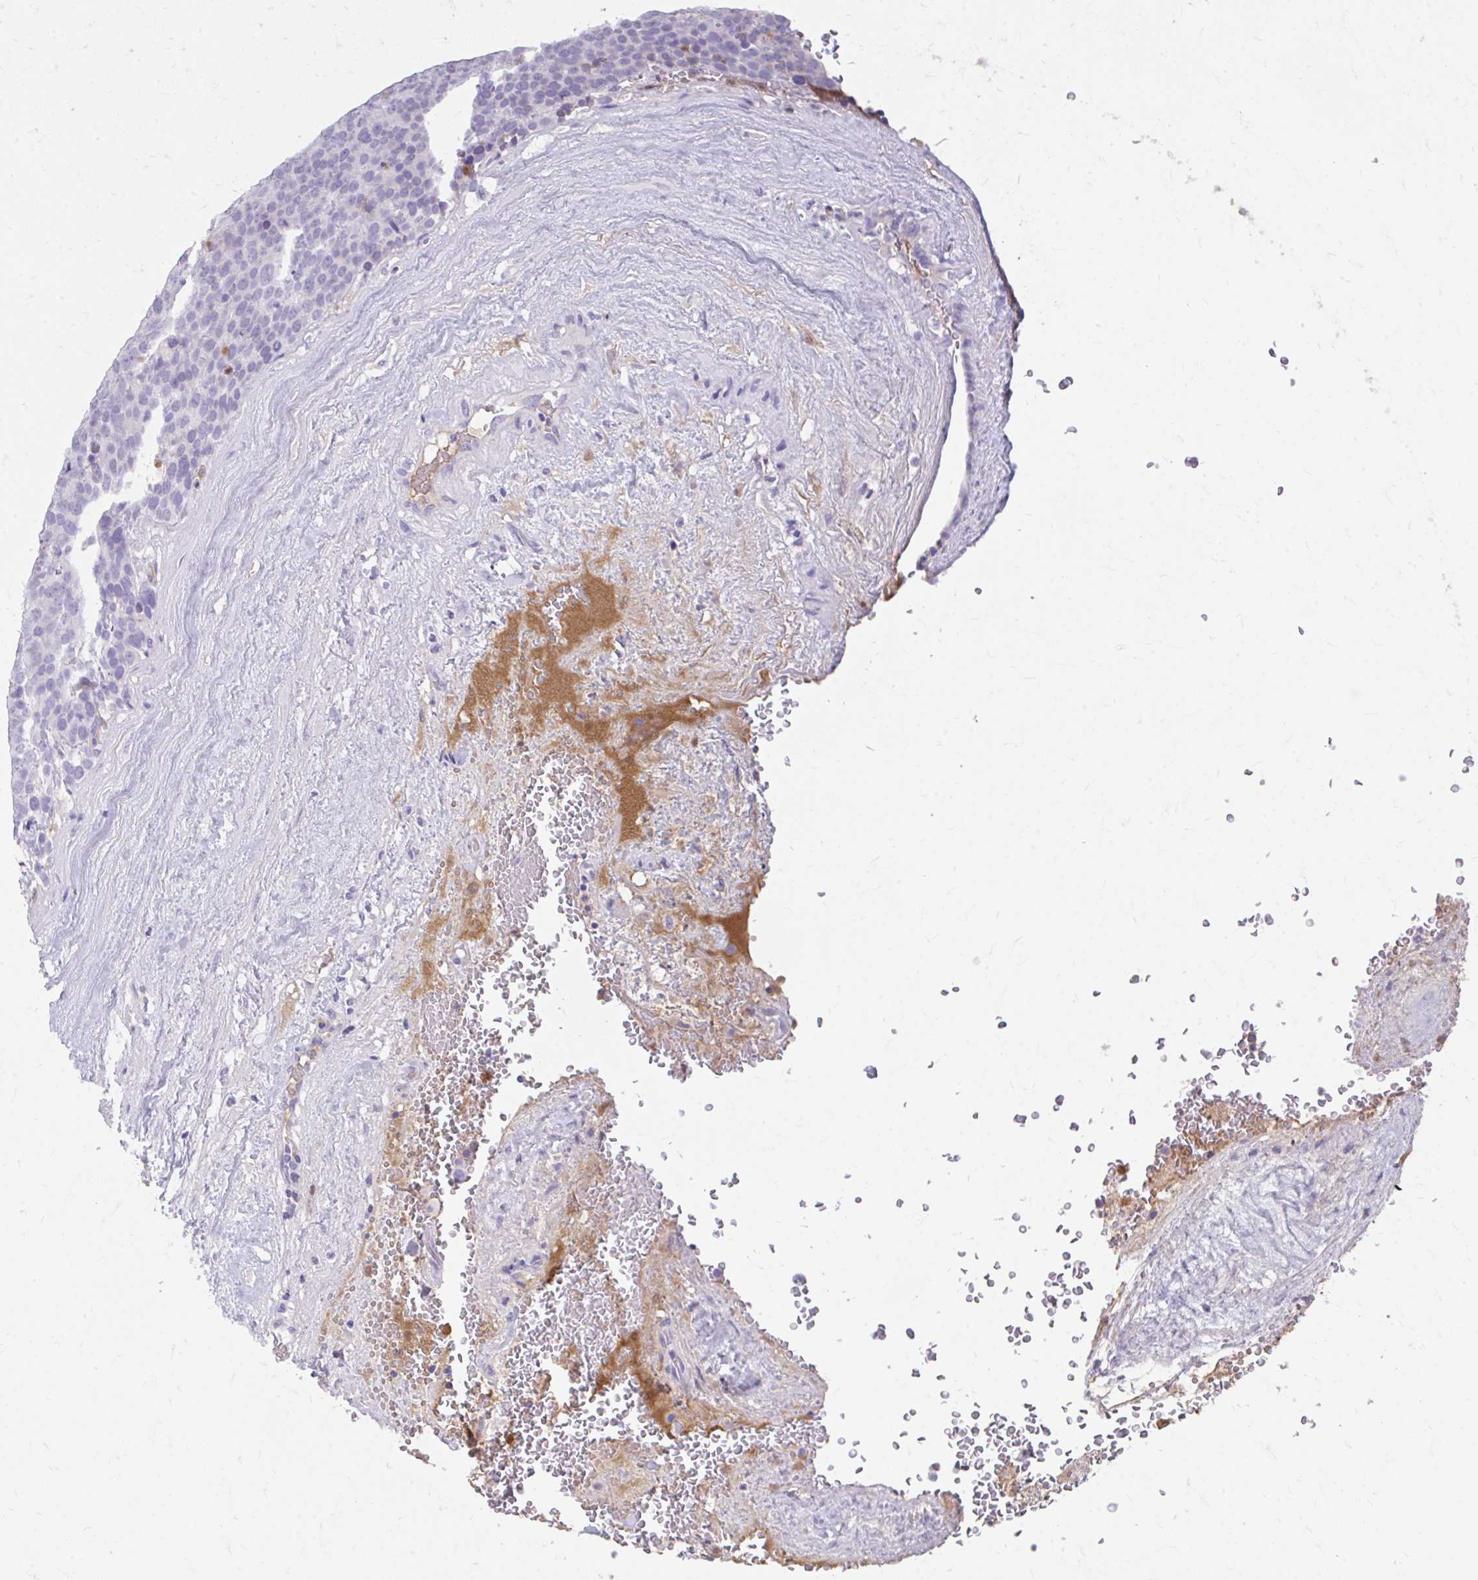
{"staining": {"intensity": "negative", "quantity": "none", "location": "none"}, "tissue": "testis cancer", "cell_type": "Tumor cells", "image_type": "cancer", "snomed": [{"axis": "morphology", "description": "Seminoma, NOS"}, {"axis": "topography", "description": "Testis"}], "caption": "The histopathology image reveals no significant staining in tumor cells of seminoma (testis).", "gene": "CFH", "patient": {"sex": "male", "age": 71}}